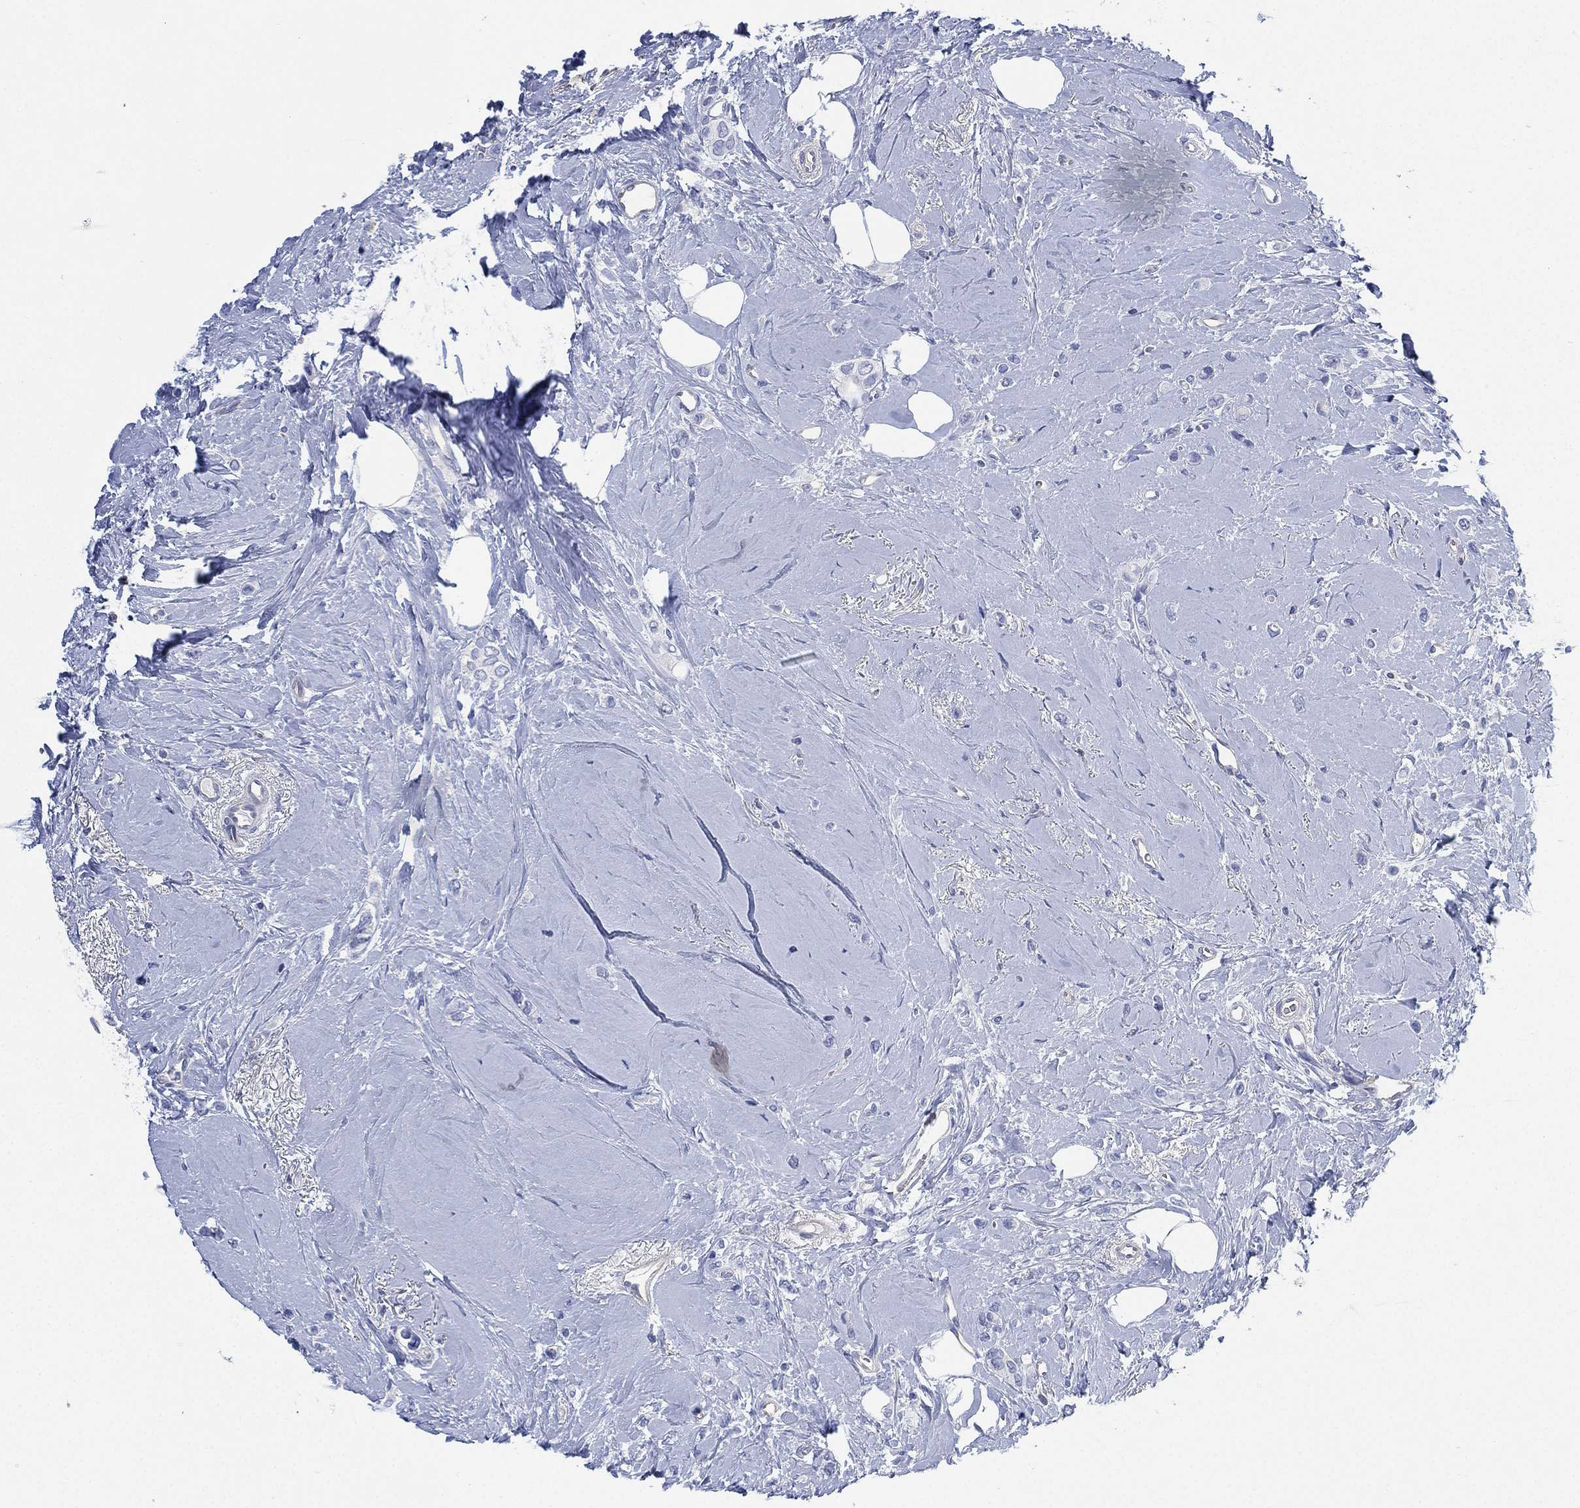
{"staining": {"intensity": "negative", "quantity": "none", "location": "none"}, "tissue": "breast cancer", "cell_type": "Tumor cells", "image_type": "cancer", "snomed": [{"axis": "morphology", "description": "Lobular carcinoma"}, {"axis": "topography", "description": "Breast"}], "caption": "The photomicrograph exhibits no significant positivity in tumor cells of breast cancer.", "gene": "CCDC70", "patient": {"sex": "female", "age": 66}}